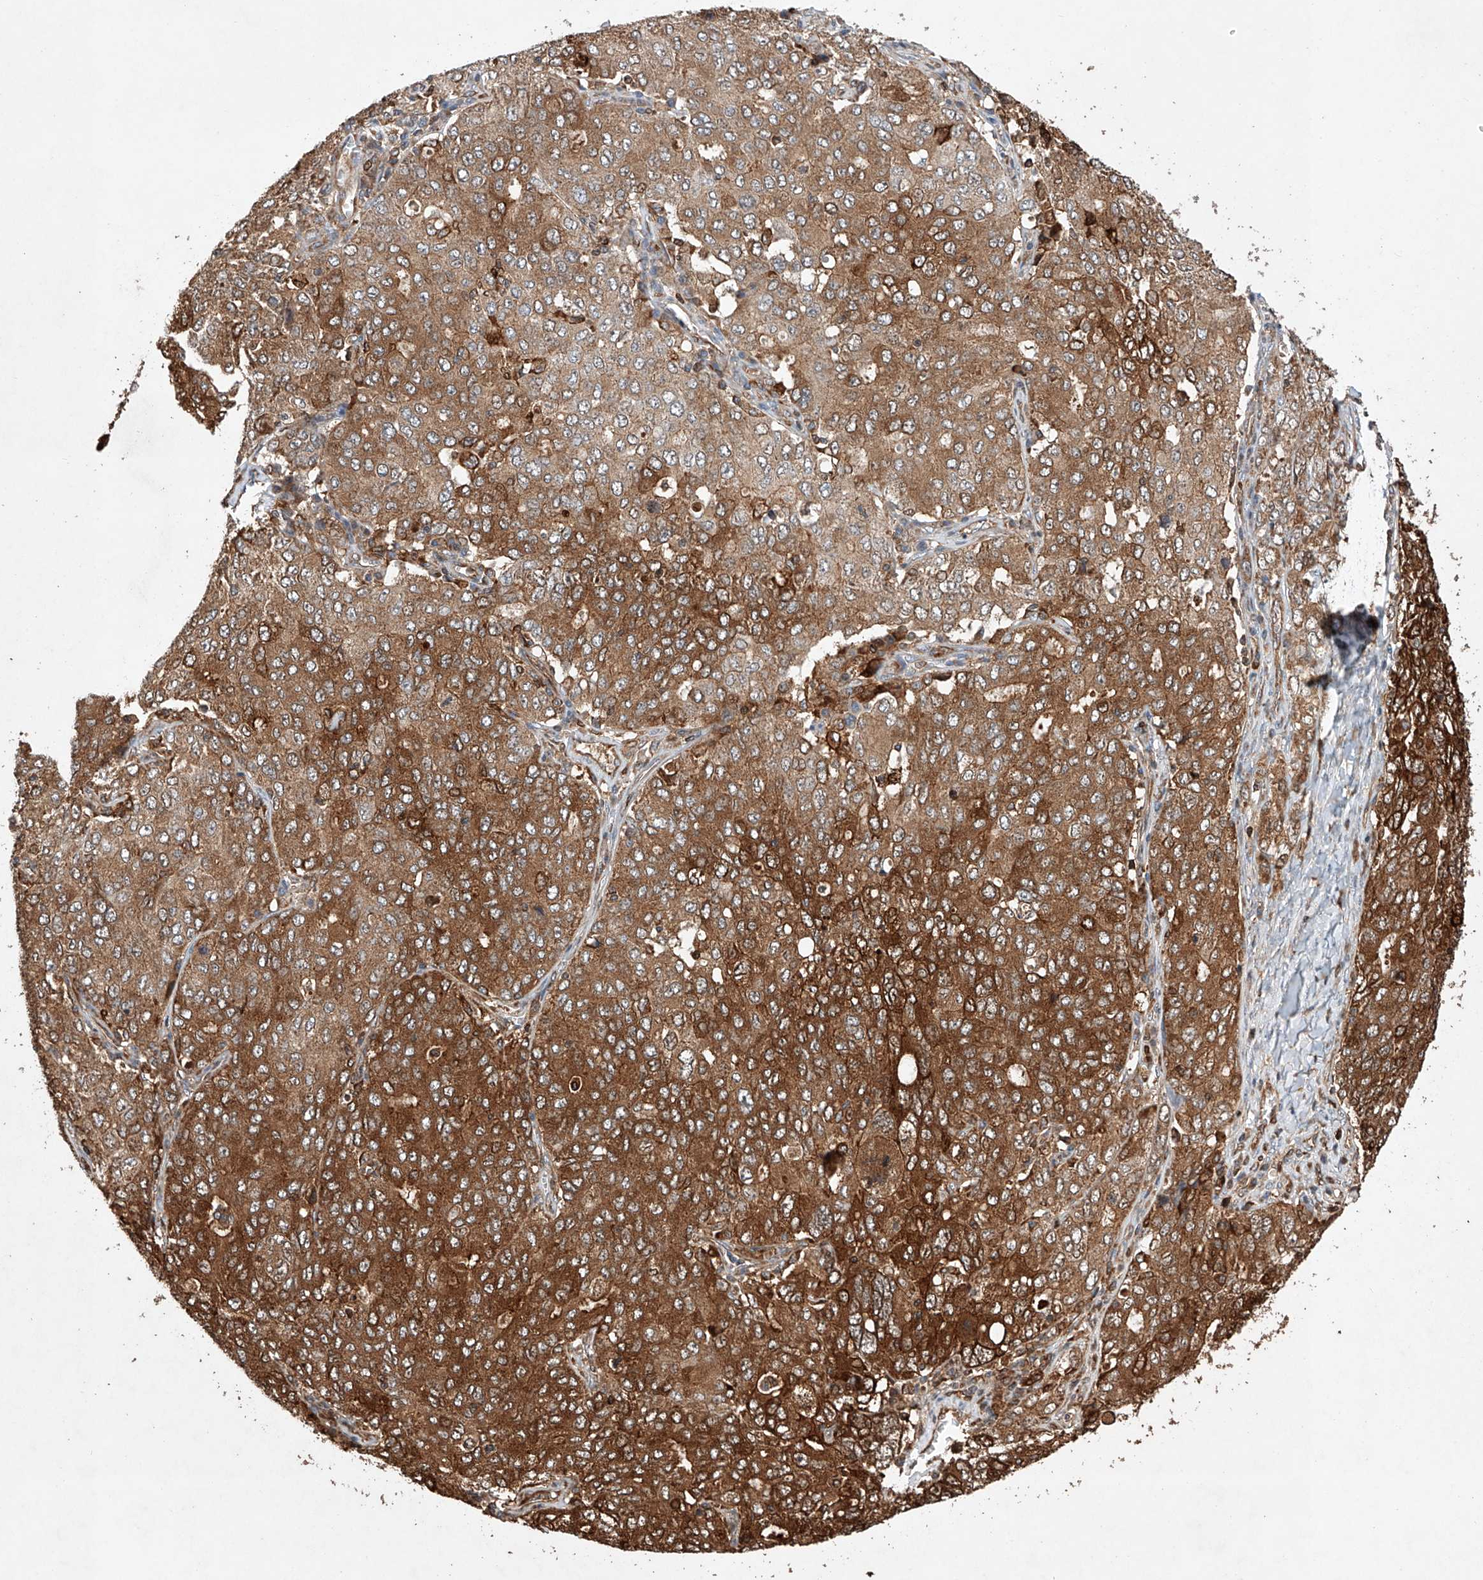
{"staining": {"intensity": "strong", "quantity": ">75%", "location": "cytoplasmic/membranous"}, "tissue": "ovarian cancer", "cell_type": "Tumor cells", "image_type": "cancer", "snomed": [{"axis": "morphology", "description": "Carcinoma, endometroid"}, {"axis": "topography", "description": "Ovary"}], "caption": "Protein staining by IHC shows strong cytoplasmic/membranous staining in about >75% of tumor cells in endometroid carcinoma (ovarian).", "gene": "TIMM23", "patient": {"sex": "female", "age": 62}}